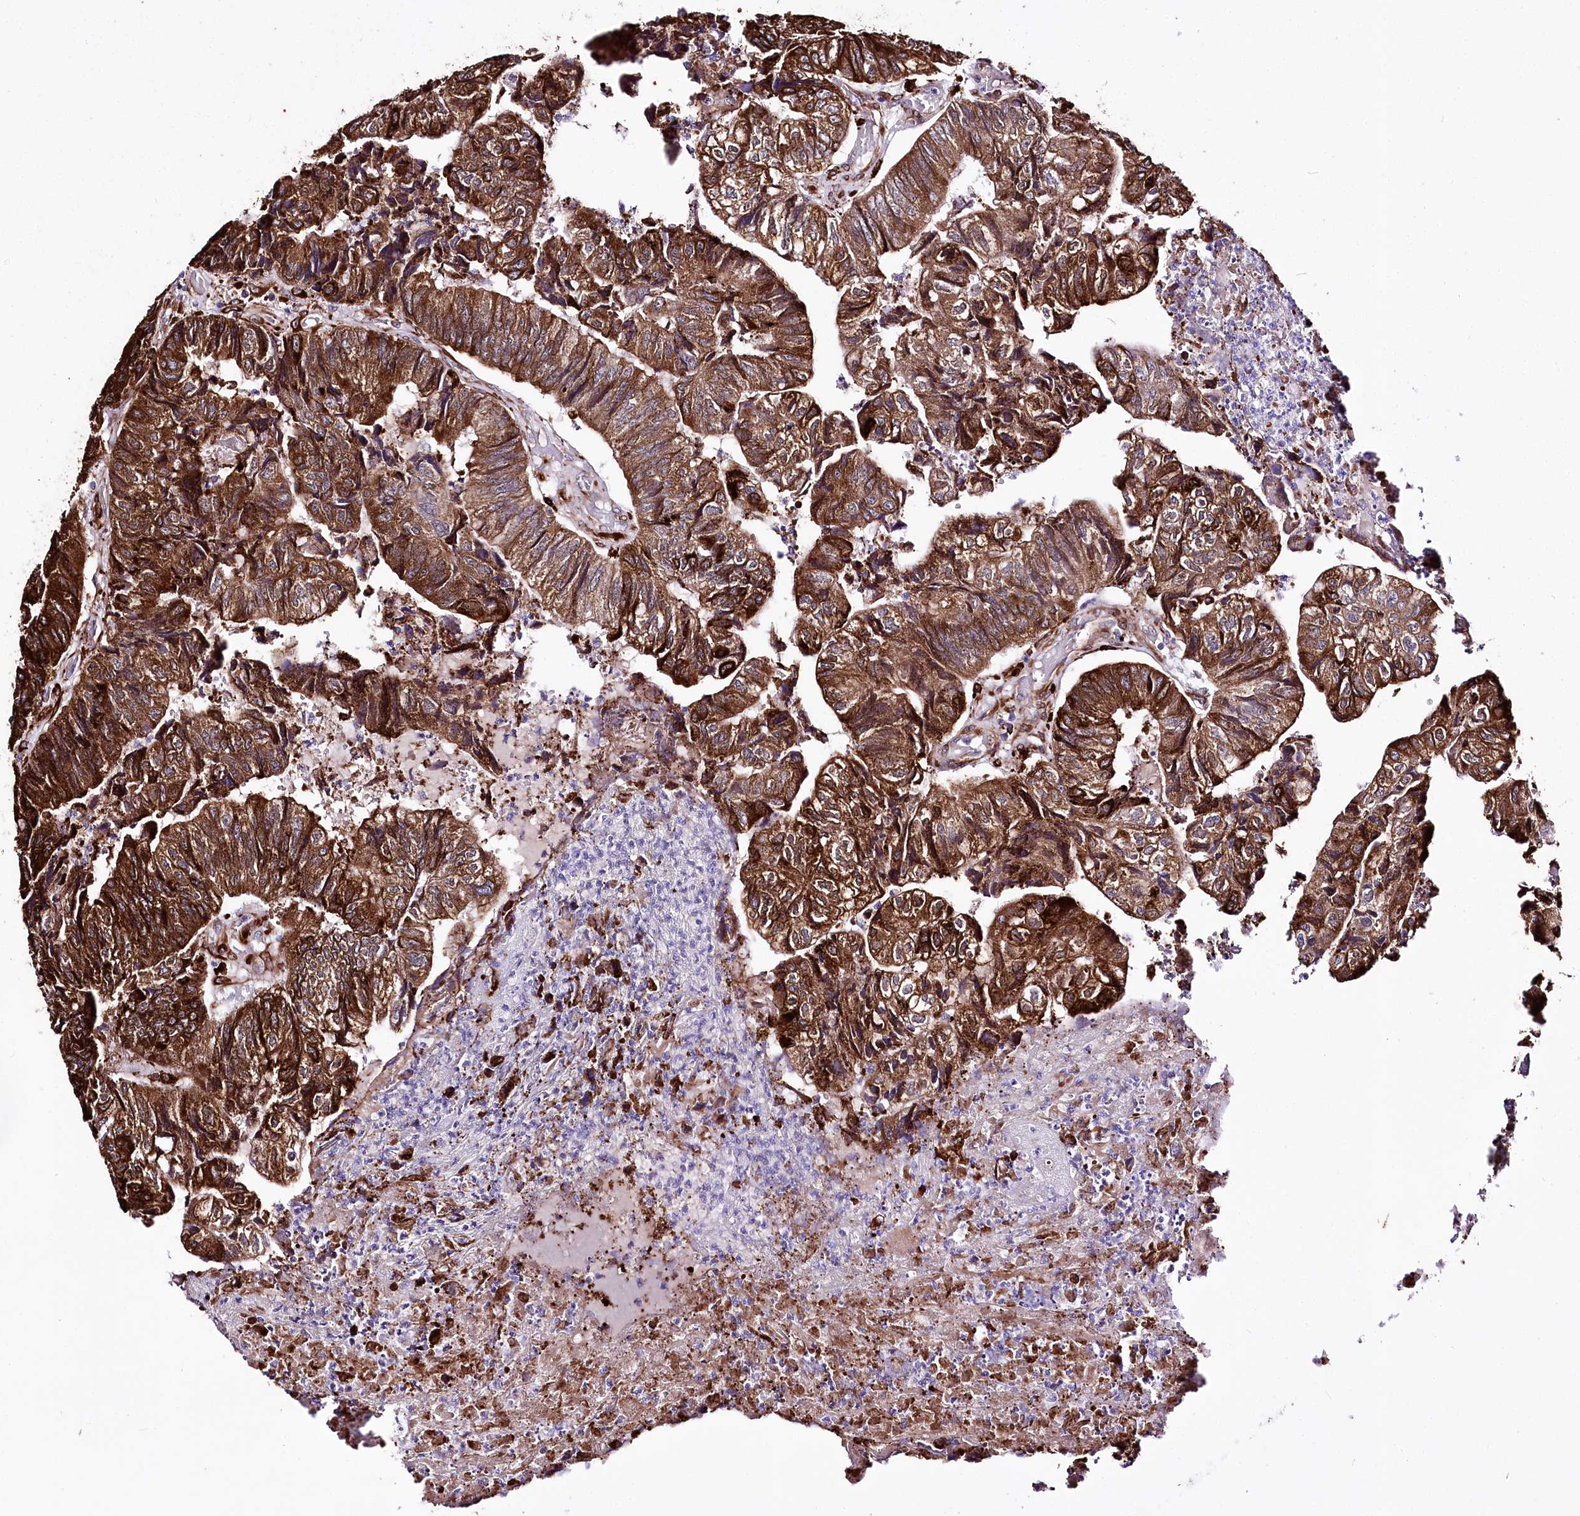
{"staining": {"intensity": "strong", "quantity": ">75%", "location": "cytoplasmic/membranous"}, "tissue": "colorectal cancer", "cell_type": "Tumor cells", "image_type": "cancer", "snomed": [{"axis": "morphology", "description": "Adenocarcinoma, NOS"}, {"axis": "topography", "description": "Colon"}], "caption": "Colorectal adenocarcinoma stained for a protein demonstrates strong cytoplasmic/membranous positivity in tumor cells. (Brightfield microscopy of DAB IHC at high magnification).", "gene": "WWC1", "patient": {"sex": "female", "age": 67}}